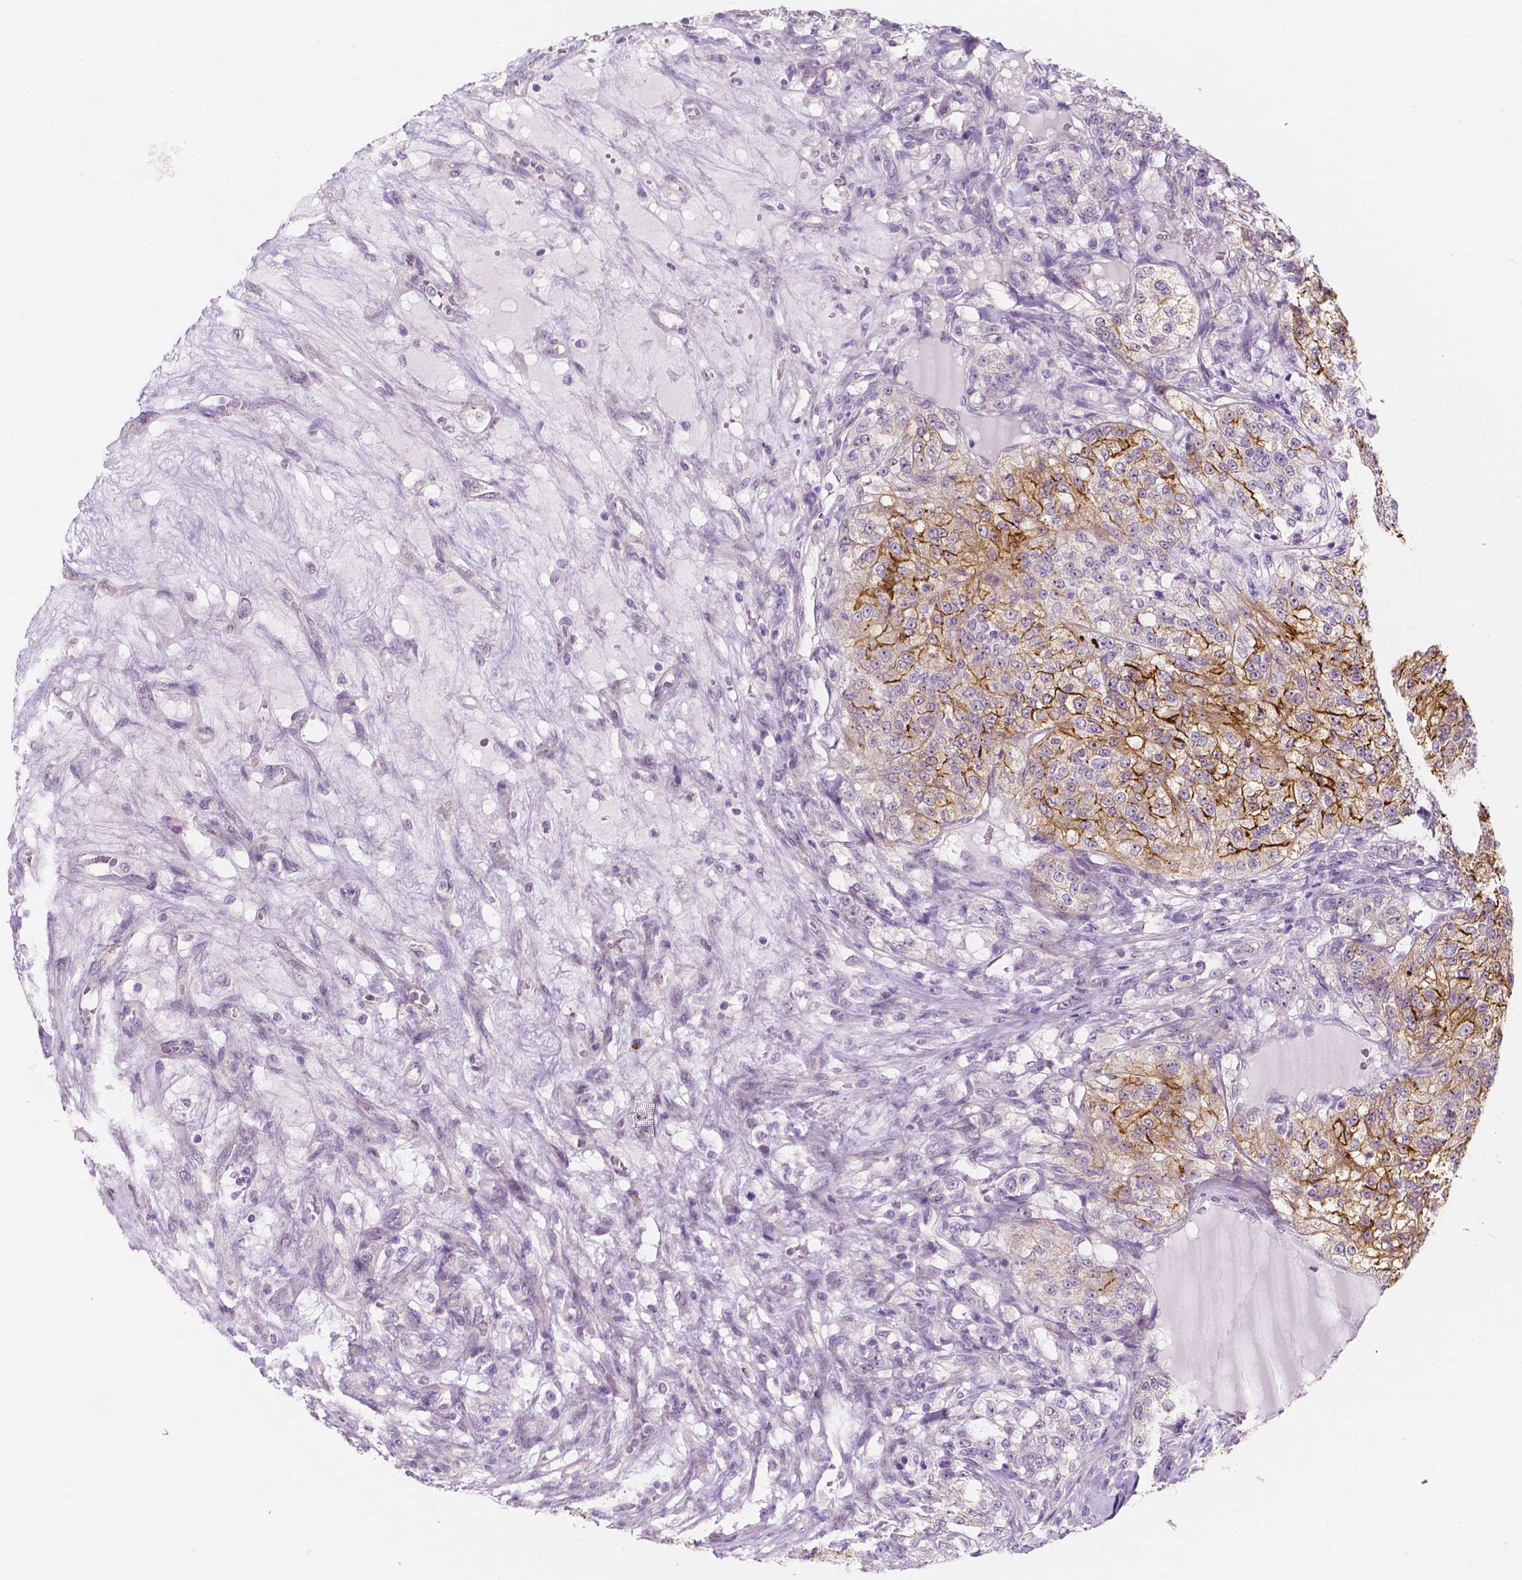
{"staining": {"intensity": "moderate", "quantity": "<25%", "location": "cytoplasmic/membranous"}, "tissue": "renal cancer", "cell_type": "Tumor cells", "image_type": "cancer", "snomed": [{"axis": "morphology", "description": "Adenocarcinoma, NOS"}, {"axis": "topography", "description": "Kidney"}], "caption": "About <25% of tumor cells in renal cancer demonstrate moderate cytoplasmic/membranous protein staining as visualized by brown immunohistochemical staining.", "gene": "C1orf167", "patient": {"sex": "female", "age": 63}}